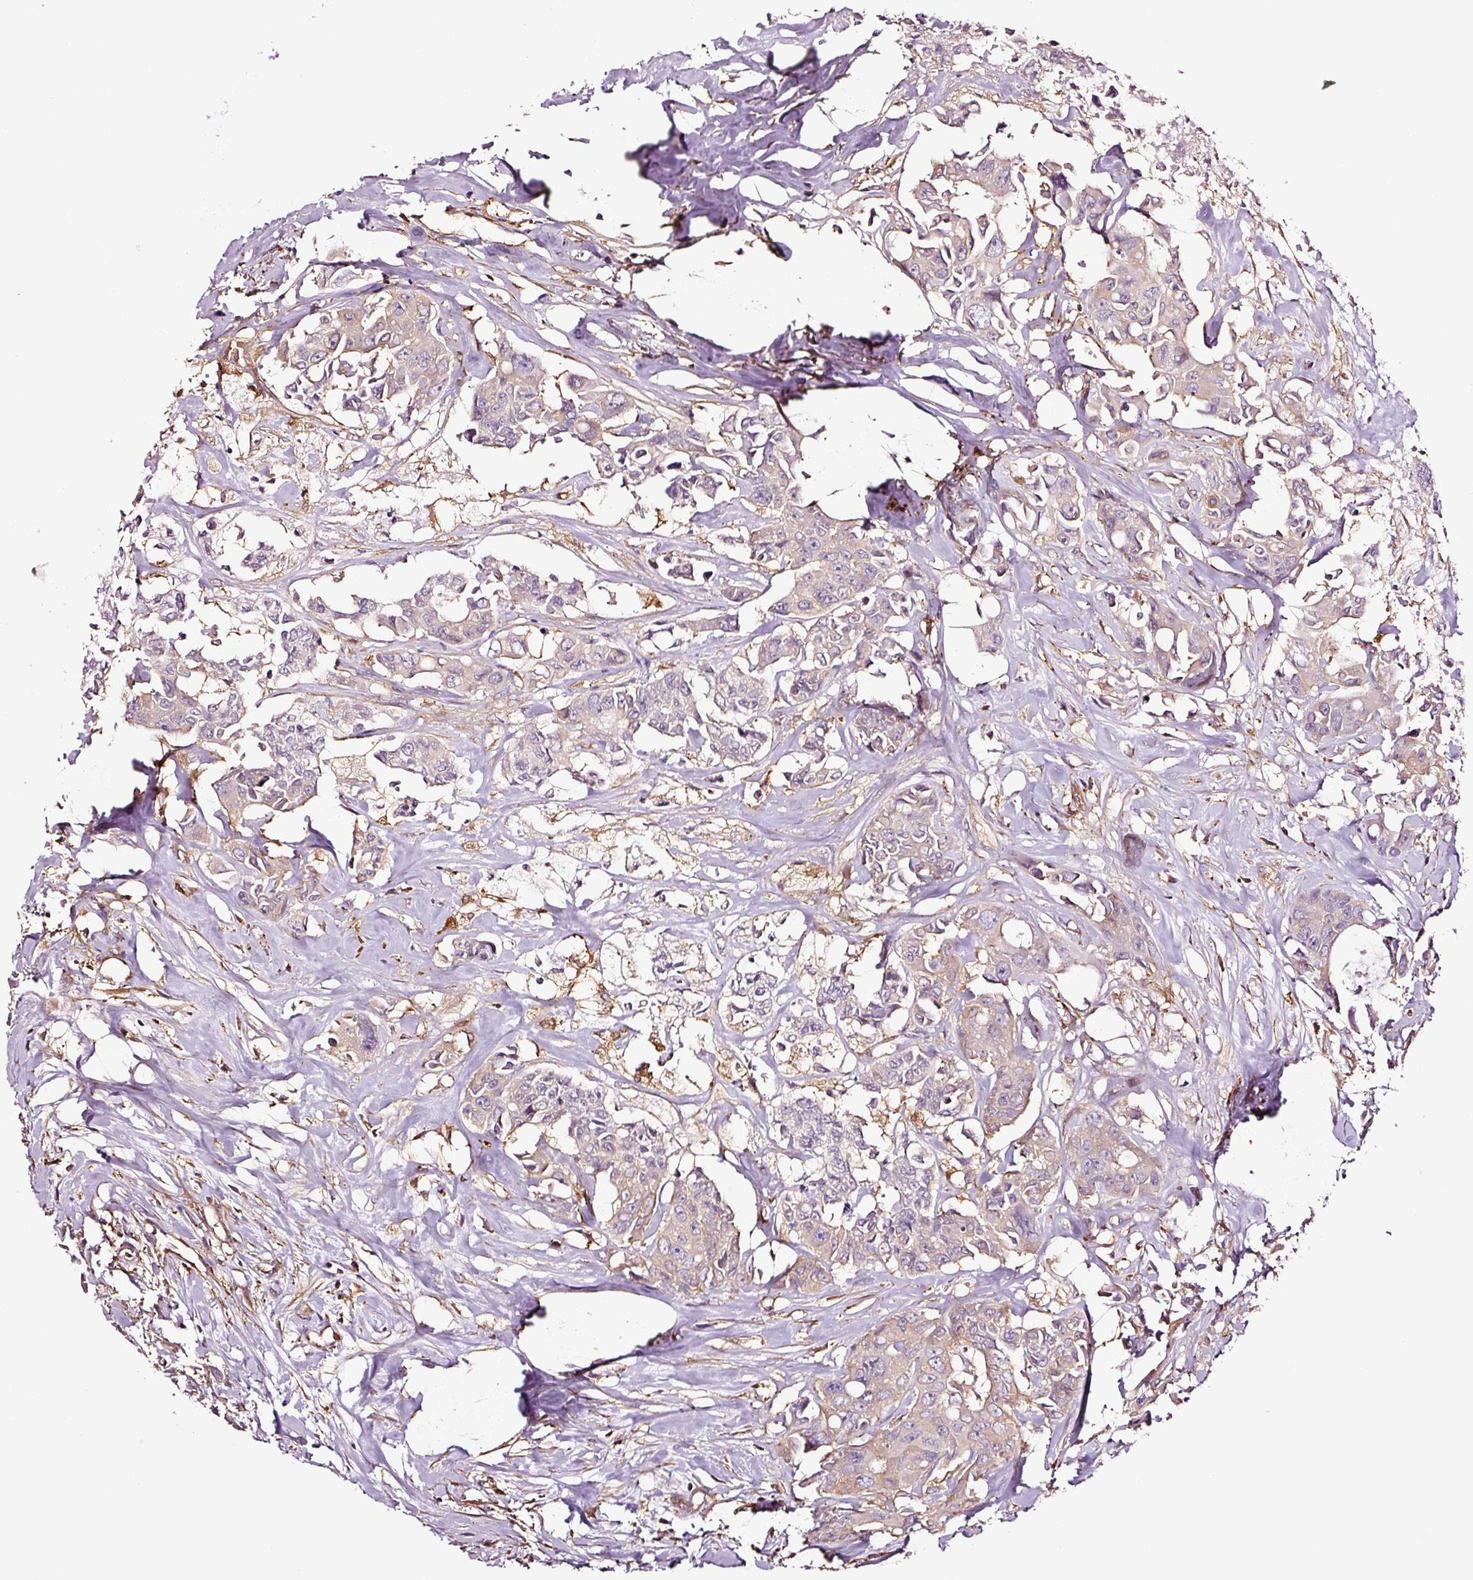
{"staining": {"intensity": "negative", "quantity": "none", "location": "none"}, "tissue": "colorectal cancer", "cell_type": "Tumor cells", "image_type": "cancer", "snomed": [{"axis": "morphology", "description": "Adenocarcinoma, NOS"}, {"axis": "topography", "description": "Rectum"}], "caption": "This image is of adenocarcinoma (colorectal) stained with immunohistochemistry to label a protein in brown with the nuclei are counter-stained blue. There is no positivity in tumor cells.", "gene": "METAP1", "patient": {"sex": "male", "age": 87}}